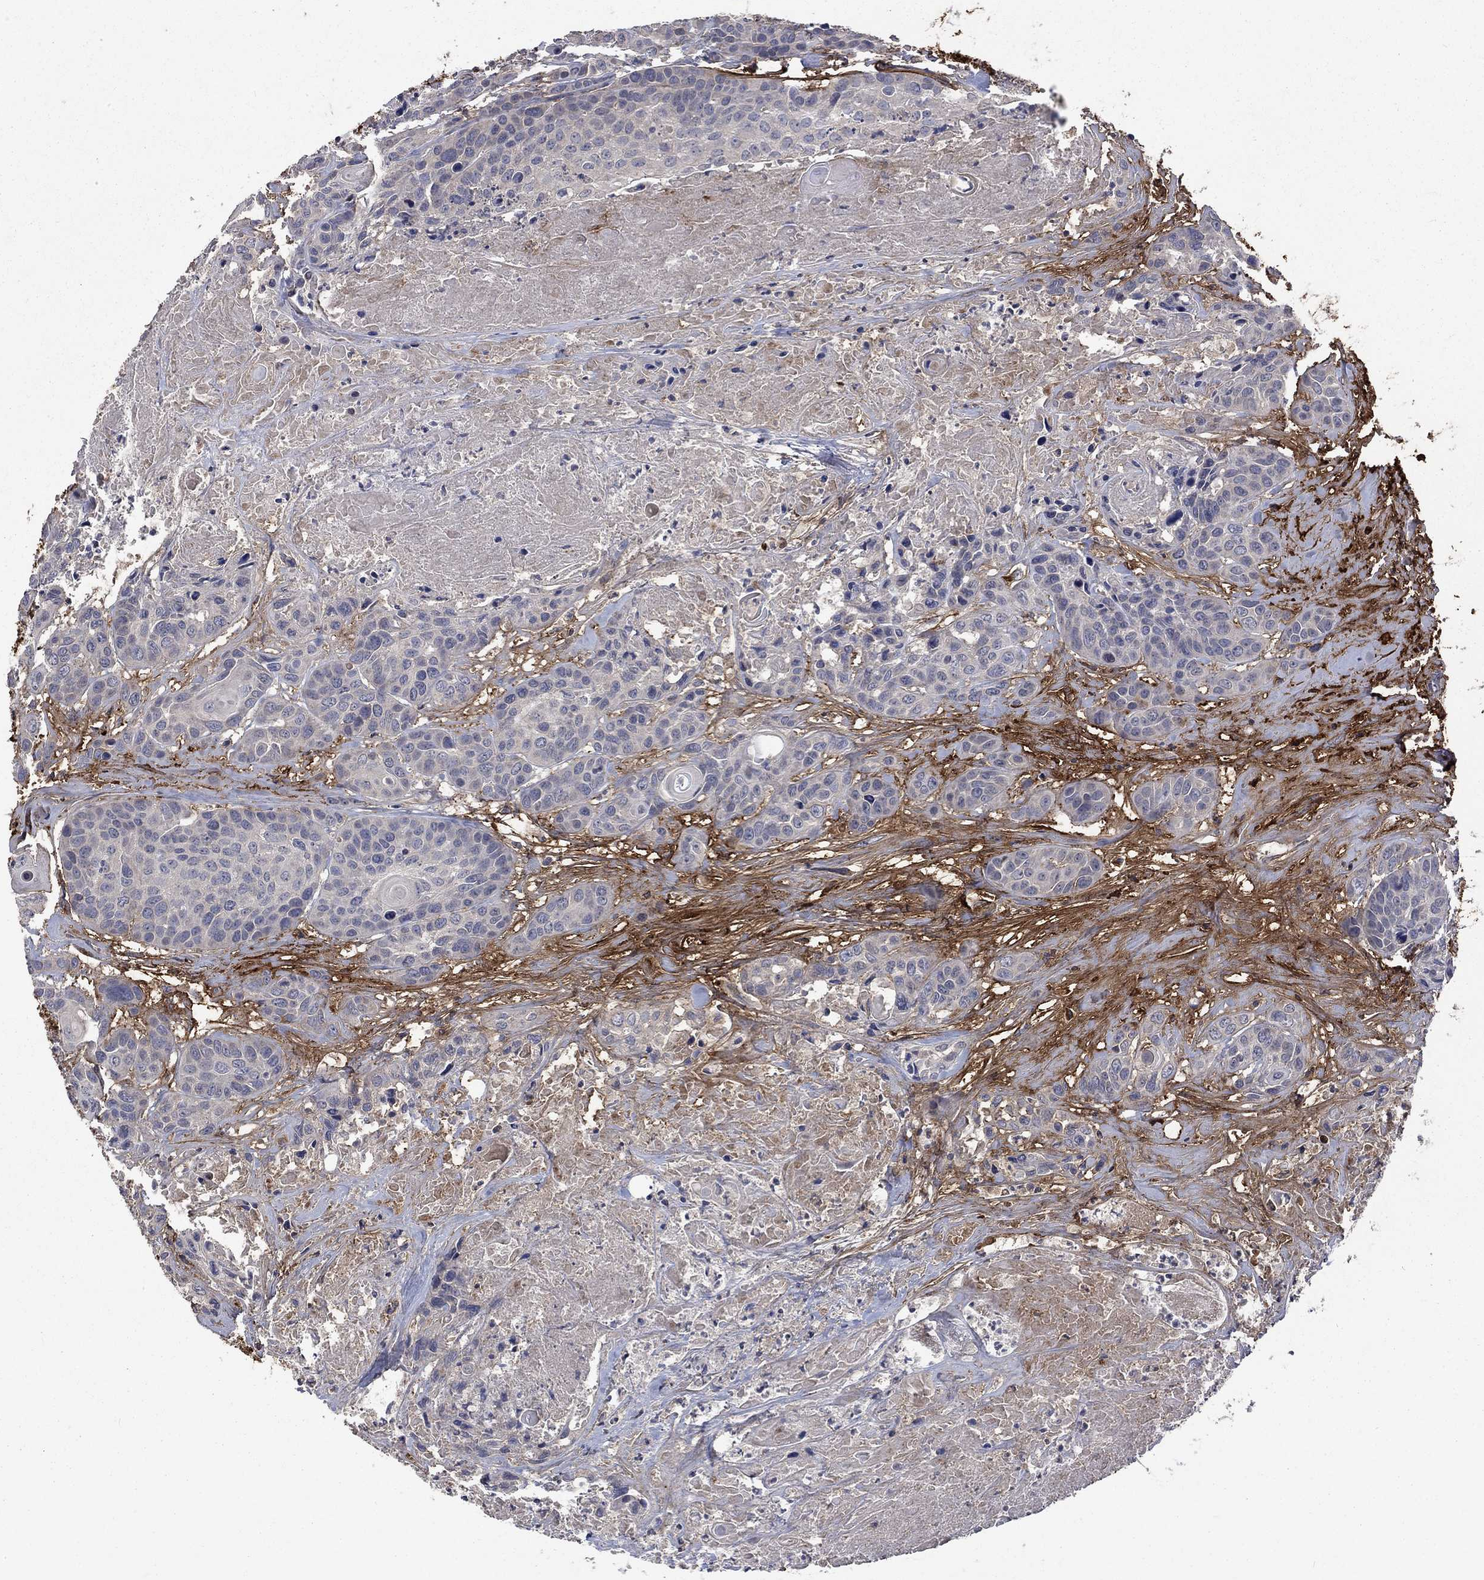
{"staining": {"intensity": "negative", "quantity": "none", "location": "none"}, "tissue": "head and neck cancer", "cell_type": "Tumor cells", "image_type": "cancer", "snomed": [{"axis": "morphology", "description": "Squamous cell carcinoma, NOS"}, {"axis": "topography", "description": "Oral tissue"}, {"axis": "topography", "description": "Head-Neck"}], "caption": "Immunohistochemistry (IHC) of human squamous cell carcinoma (head and neck) exhibits no expression in tumor cells.", "gene": "VCAN", "patient": {"sex": "male", "age": 56}}